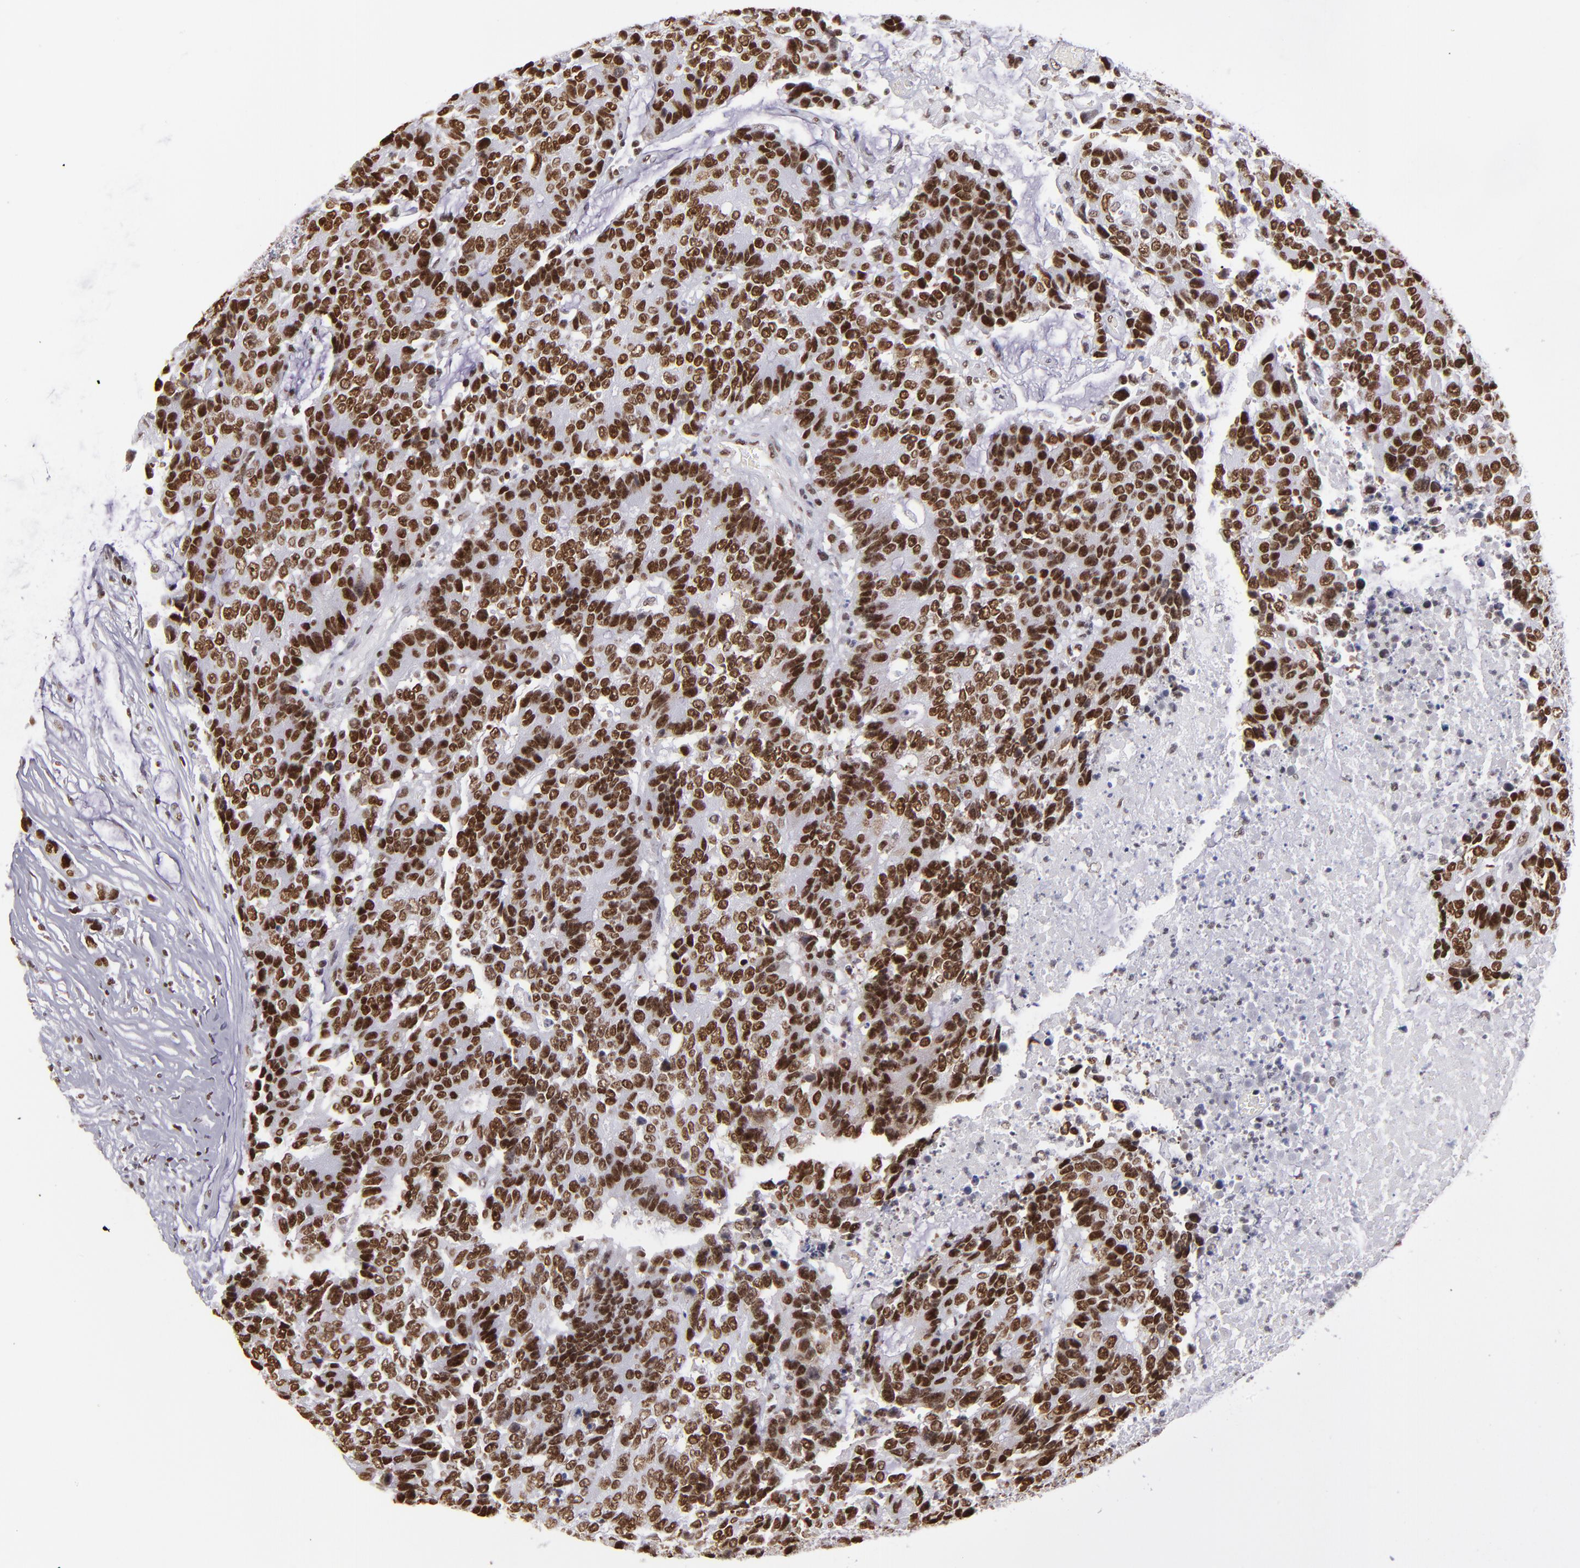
{"staining": {"intensity": "strong", "quantity": ">75%", "location": "nuclear"}, "tissue": "colorectal cancer", "cell_type": "Tumor cells", "image_type": "cancer", "snomed": [{"axis": "morphology", "description": "Adenocarcinoma, NOS"}, {"axis": "topography", "description": "Colon"}], "caption": "Colorectal cancer (adenocarcinoma) stained with a protein marker reveals strong staining in tumor cells.", "gene": "TERF2", "patient": {"sex": "female", "age": 86}}